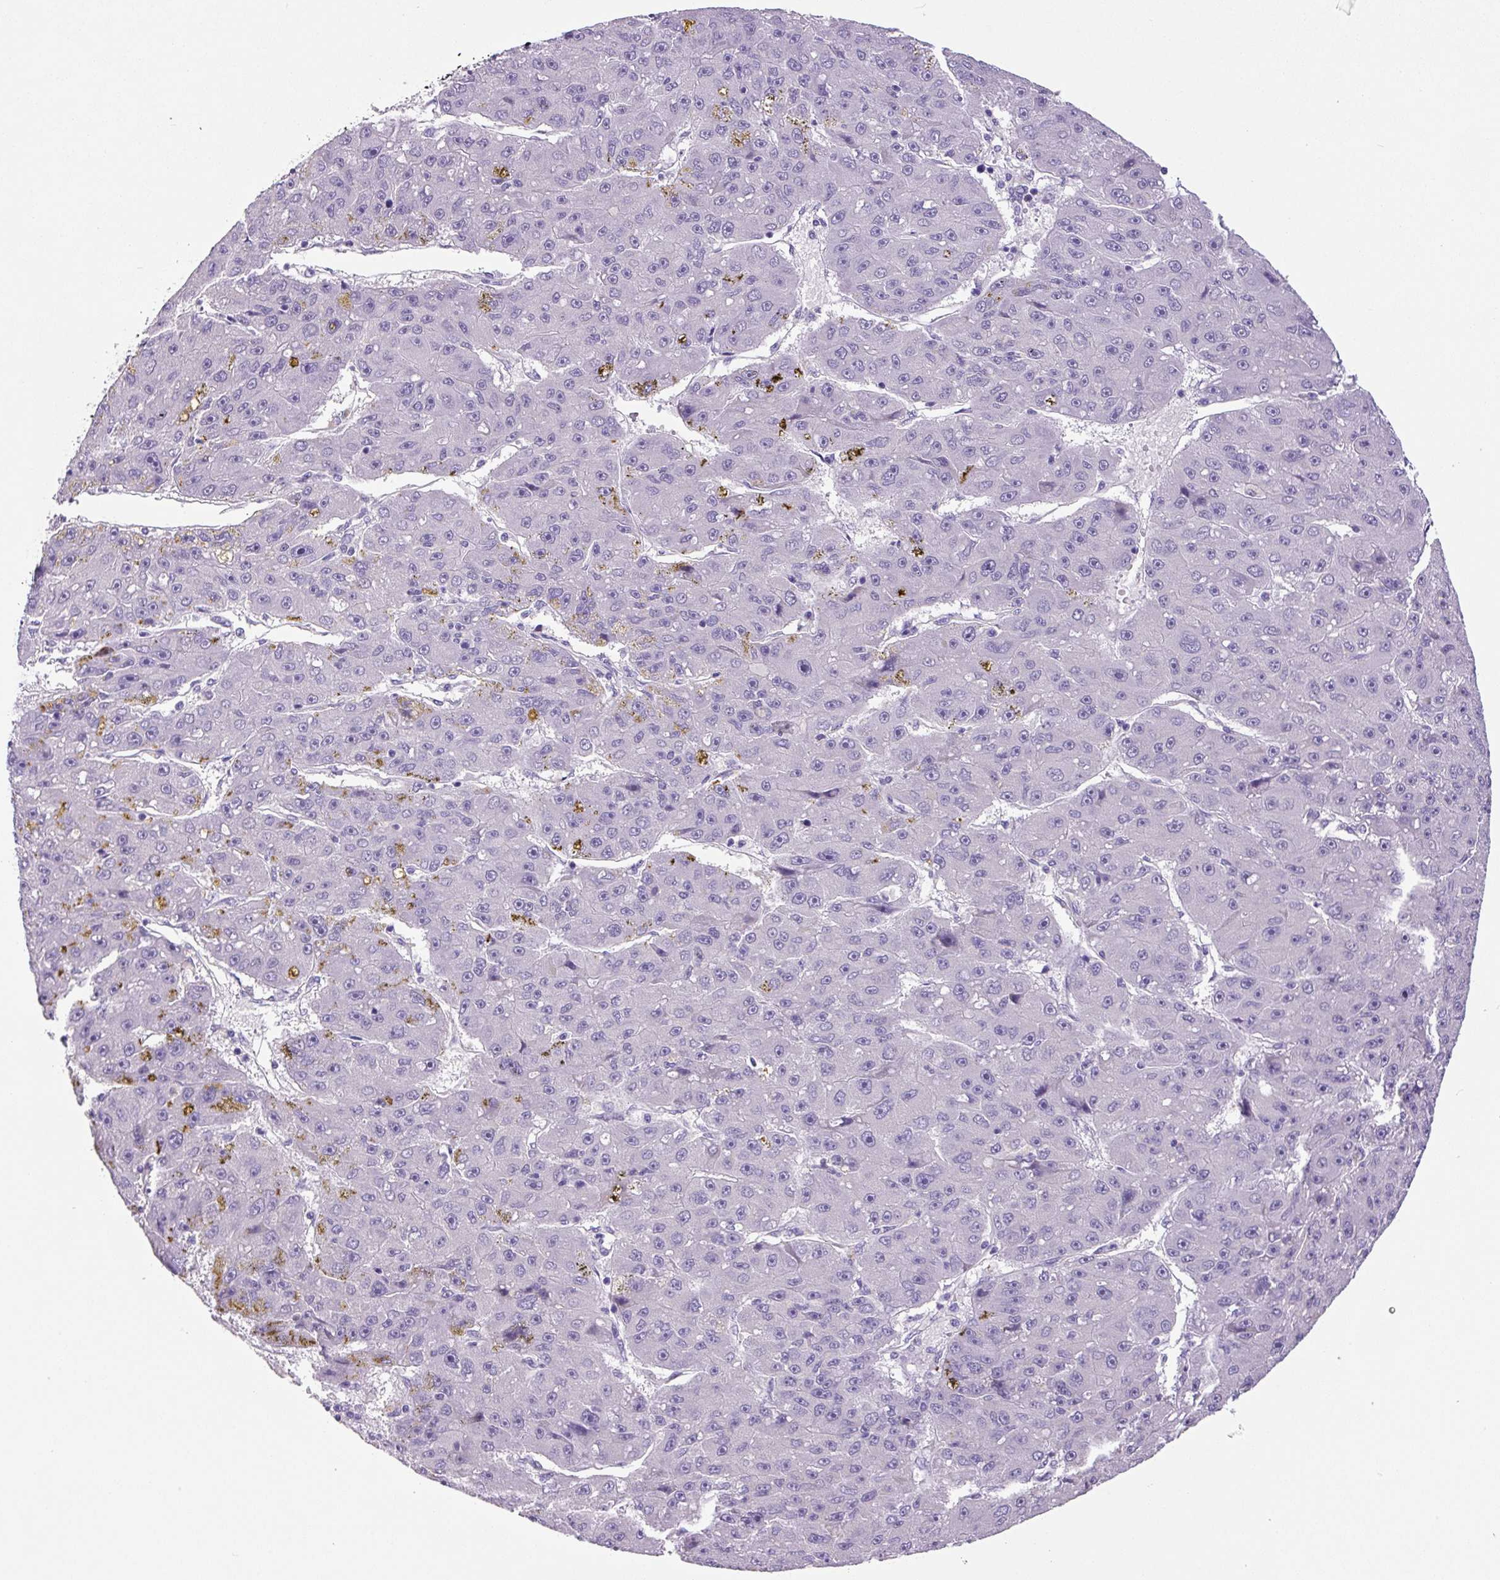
{"staining": {"intensity": "negative", "quantity": "none", "location": "none"}, "tissue": "liver cancer", "cell_type": "Tumor cells", "image_type": "cancer", "snomed": [{"axis": "morphology", "description": "Carcinoma, Hepatocellular, NOS"}, {"axis": "topography", "description": "Liver"}], "caption": "This is a image of immunohistochemistry (IHC) staining of liver cancer (hepatocellular carcinoma), which shows no expression in tumor cells. (DAB immunohistochemistry visualized using brightfield microscopy, high magnification).", "gene": "CHGA", "patient": {"sex": "male", "age": 67}}